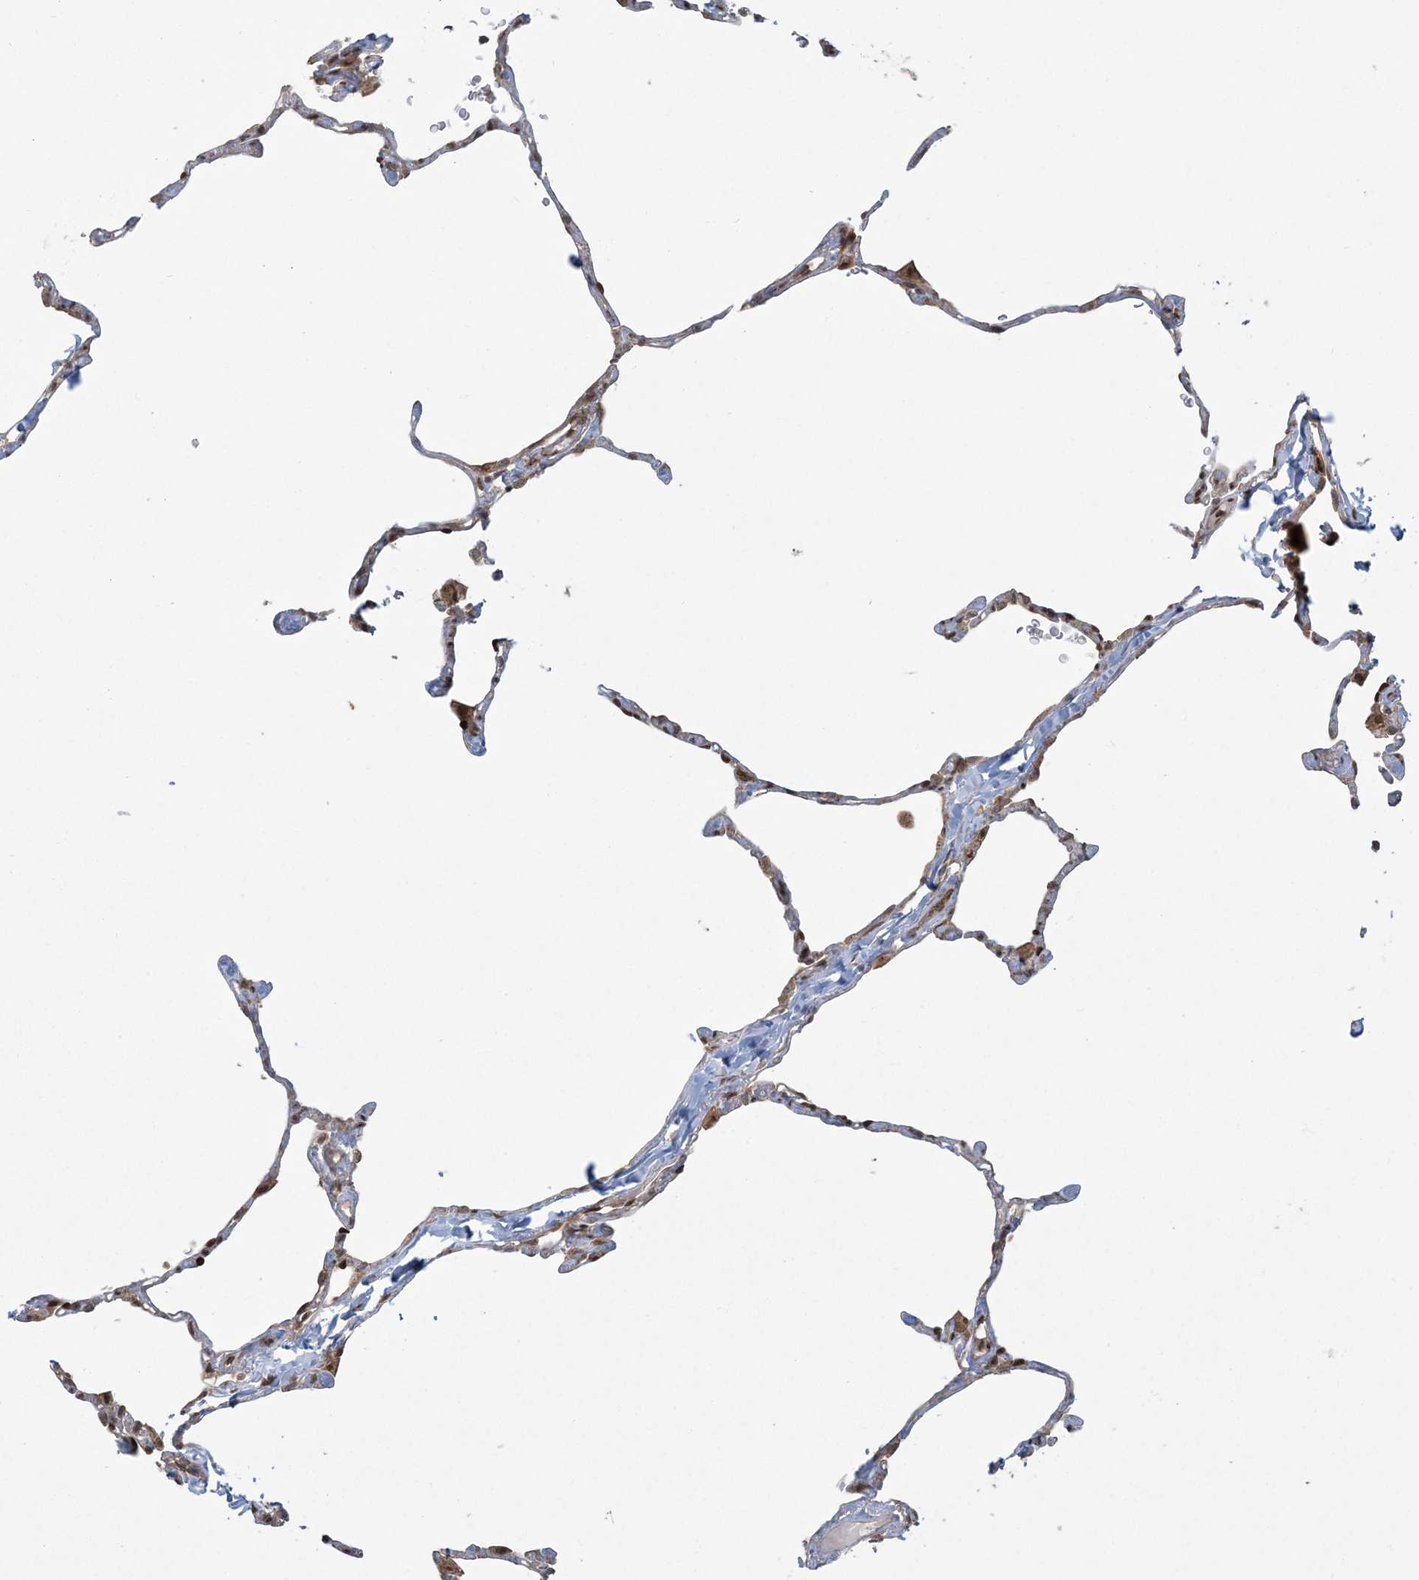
{"staining": {"intensity": "moderate", "quantity": "25%-75%", "location": "cytoplasmic/membranous,nuclear"}, "tissue": "lung", "cell_type": "Alveolar cells", "image_type": "normal", "snomed": [{"axis": "morphology", "description": "Normal tissue, NOS"}, {"axis": "topography", "description": "Lung"}], "caption": "Protein expression analysis of unremarkable human lung reveals moderate cytoplasmic/membranous,nuclear expression in approximately 25%-75% of alveolar cells. (brown staining indicates protein expression, while blue staining denotes nuclei).", "gene": "ABCF3", "patient": {"sex": "male", "age": 65}}